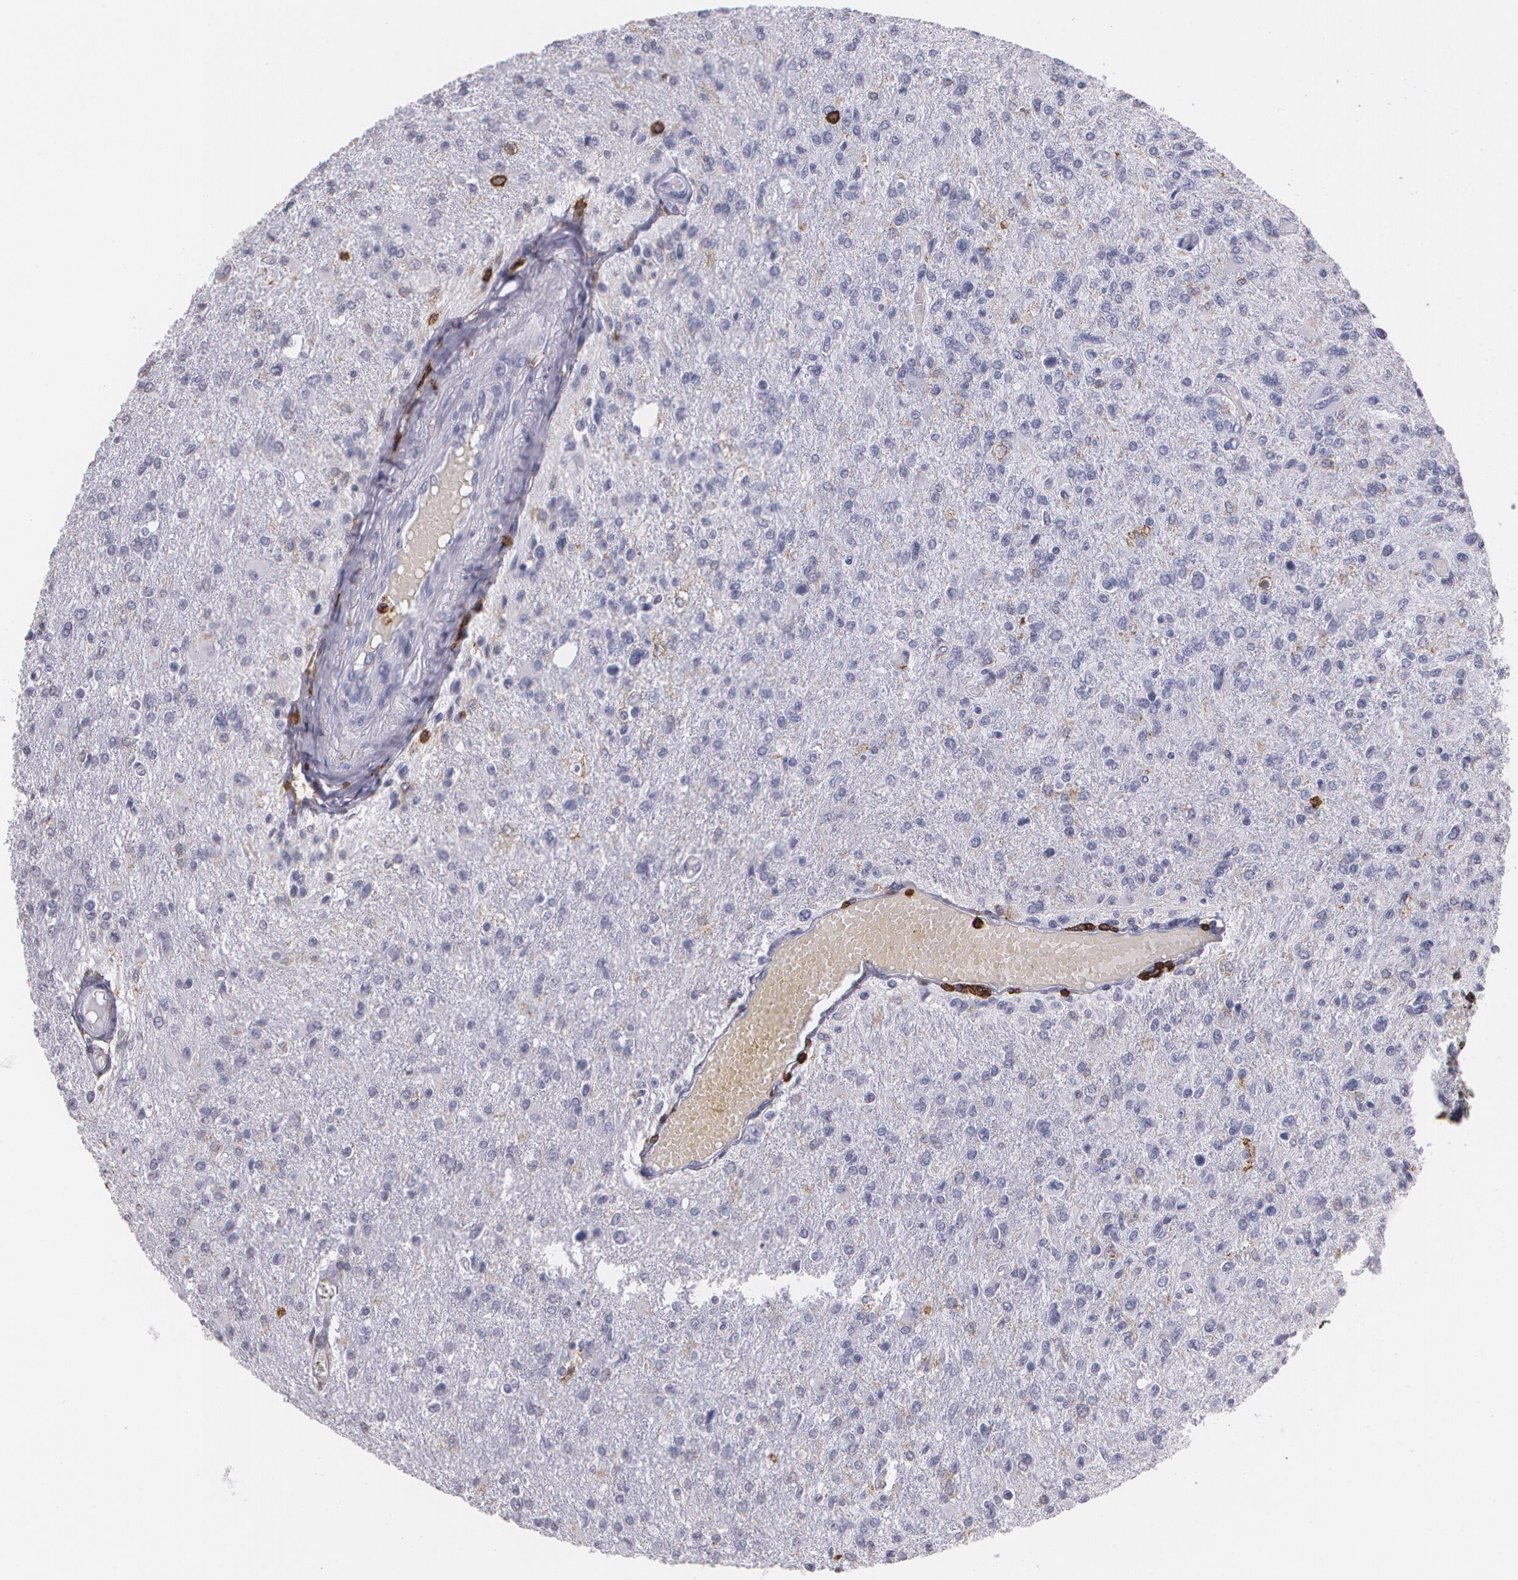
{"staining": {"intensity": "negative", "quantity": "none", "location": "none"}, "tissue": "glioma", "cell_type": "Tumor cells", "image_type": "cancer", "snomed": [{"axis": "morphology", "description": "Glioma, malignant, High grade"}, {"axis": "topography", "description": "Cerebral cortex"}], "caption": "There is no significant expression in tumor cells of high-grade glioma (malignant). (DAB (3,3'-diaminobenzidine) immunohistochemistry visualized using brightfield microscopy, high magnification).", "gene": "PTPRC", "patient": {"sex": "male", "age": 76}}